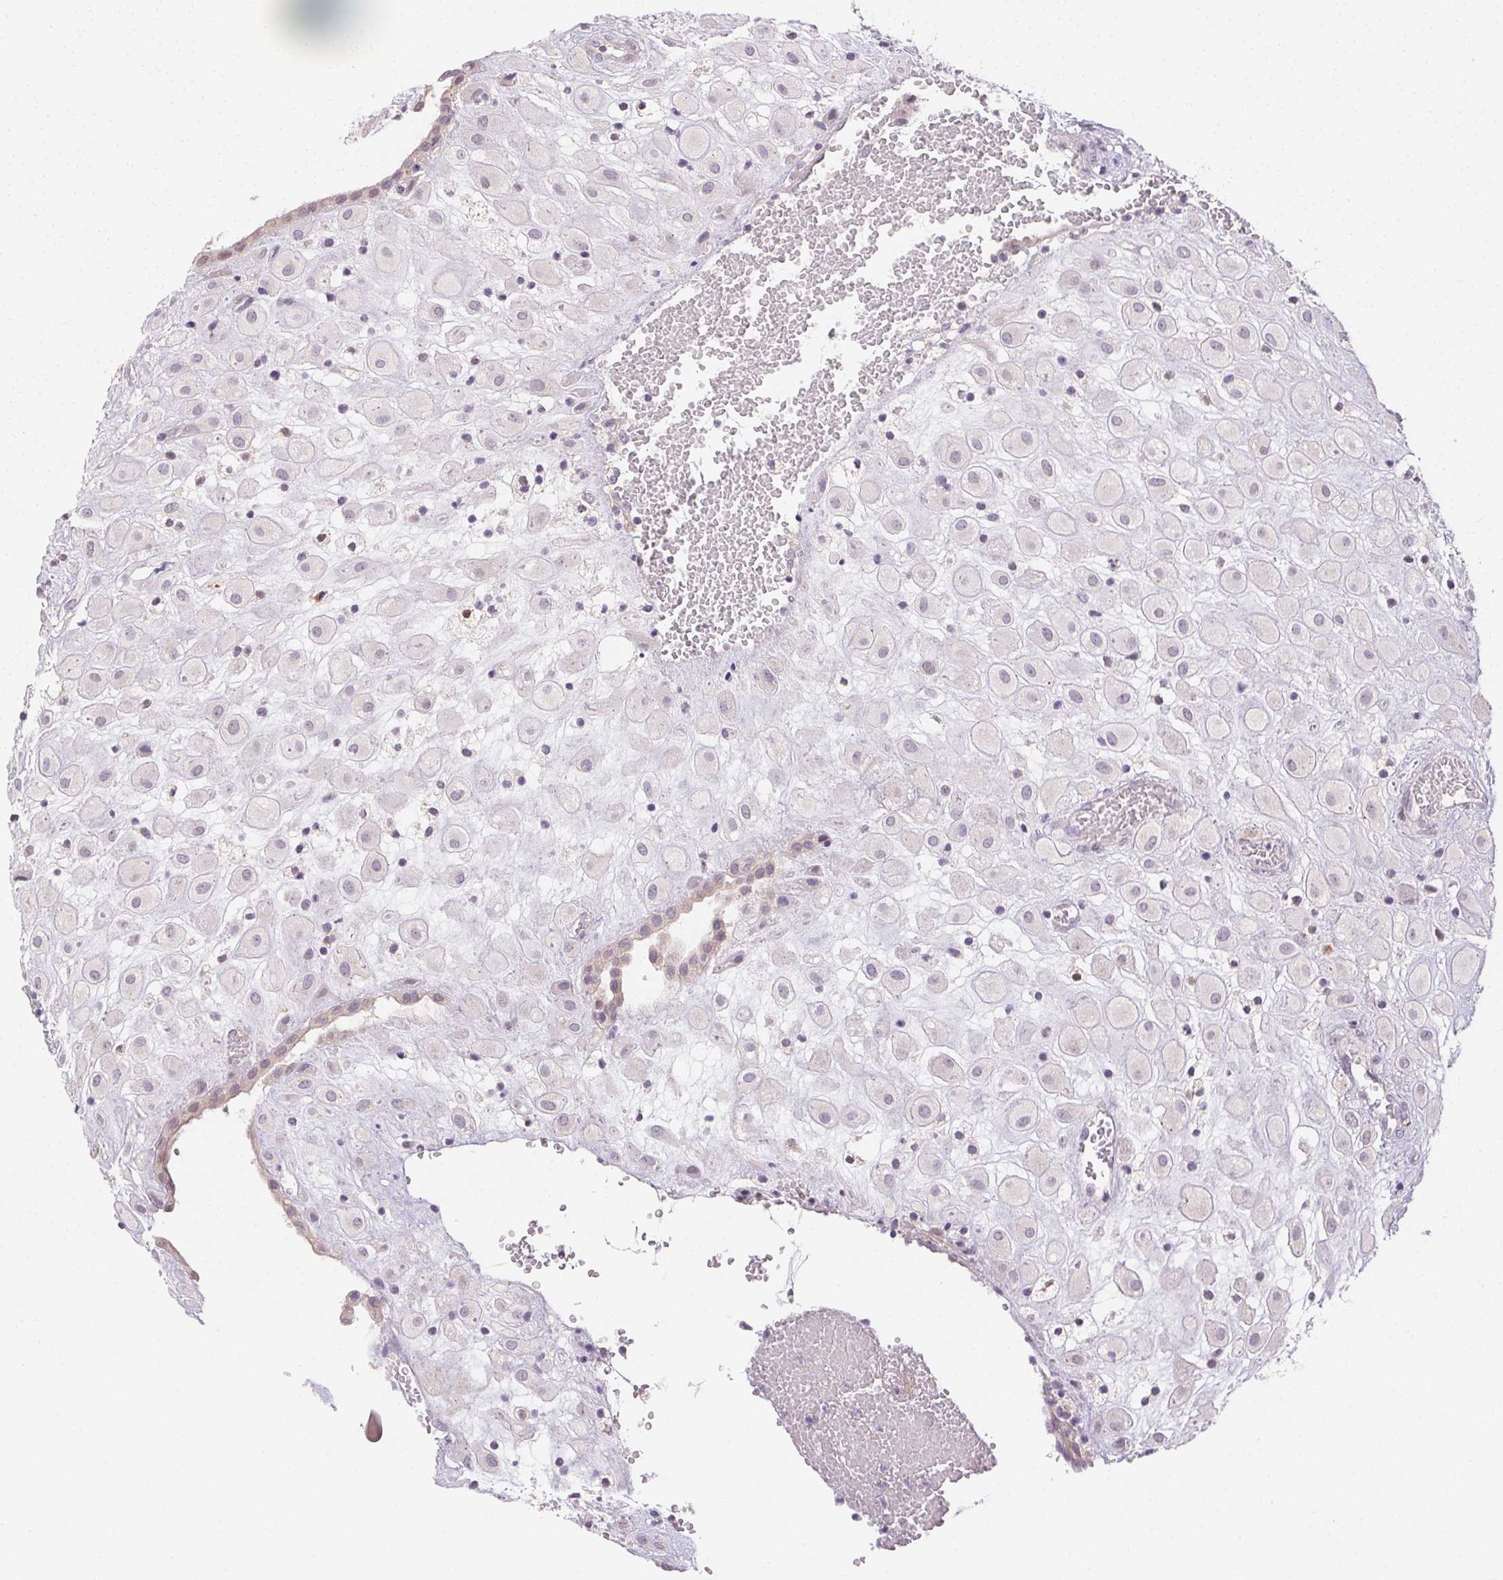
{"staining": {"intensity": "negative", "quantity": "none", "location": "none"}, "tissue": "placenta", "cell_type": "Decidual cells", "image_type": "normal", "snomed": [{"axis": "morphology", "description": "Normal tissue, NOS"}, {"axis": "topography", "description": "Placenta"}], "caption": "DAB immunohistochemical staining of benign placenta exhibits no significant positivity in decidual cells. Nuclei are stained in blue.", "gene": "RPGRIP1", "patient": {"sex": "female", "age": 24}}